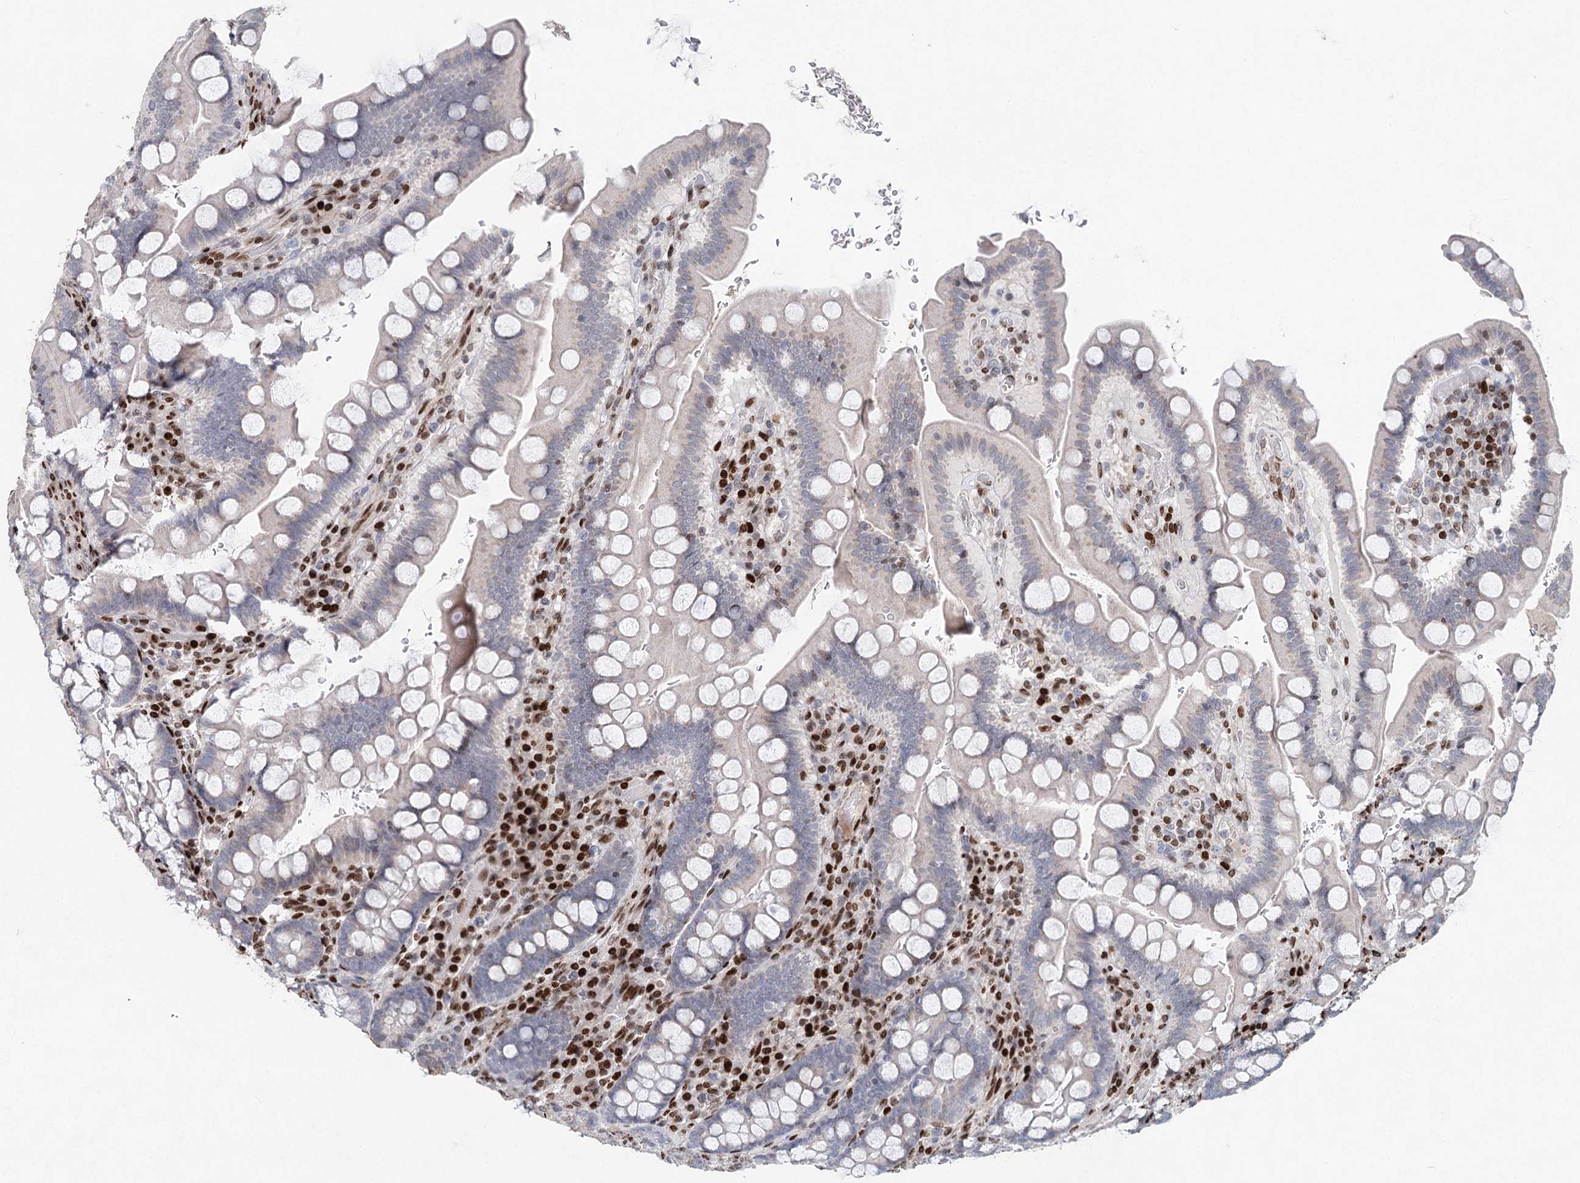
{"staining": {"intensity": "moderate", "quantity": "<25%", "location": "nuclear"}, "tissue": "small intestine", "cell_type": "Glandular cells", "image_type": "normal", "snomed": [{"axis": "morphology", "description": "Normal tissue, NOS"}, {"axis": "topography", "description": "Stomach, upper"}, {"axis": "topography", "description": "Stomach, lower"}, {"axis": "topography", "description": "Small intestine"}], "caption": "High-magnification brightfield microscopy of unremarkable small intestine stained with DAB (brown) and counterstained with hematoxylin (blue). glandular cells exhibit moderate nuclear staining is identified in about<25% of cells.", "gene": "FRMD4A", "patient": {"sex": "male", "age": 68}}